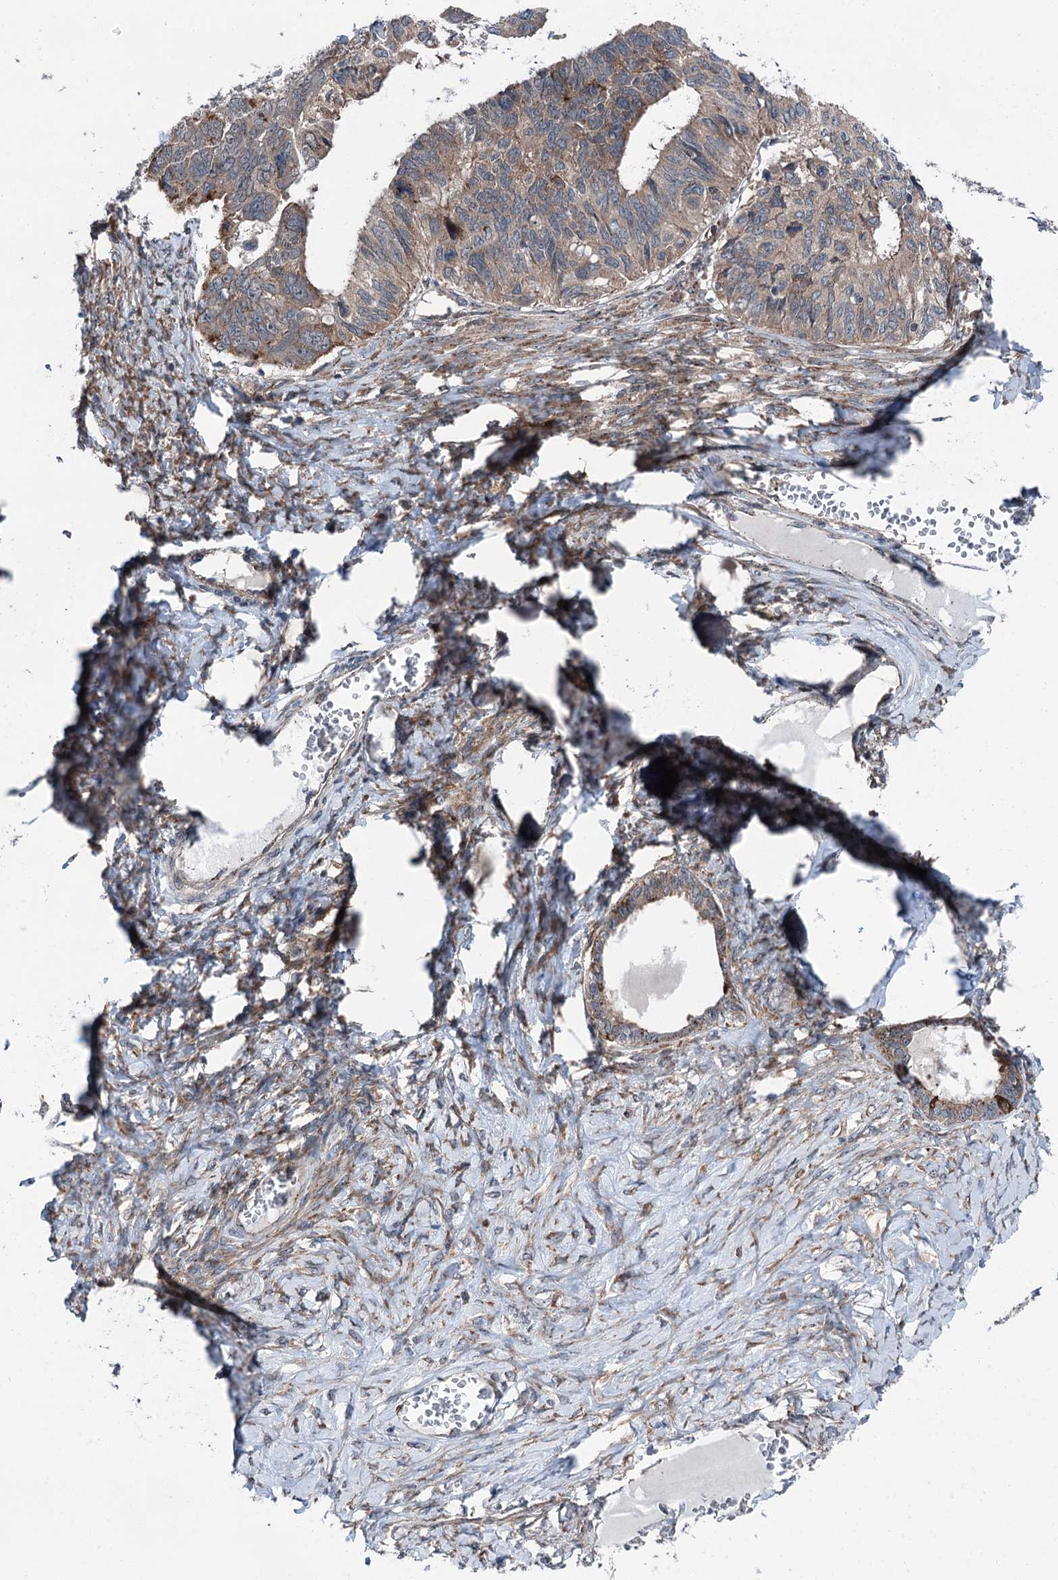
{"staining": {"intensity": "weak", "quantity": ">75%", "location": "cytoplasmic/membranous"}, "tissue": "ovarian cancer", "cell_type": "Tumor cells", "image_type": "cancer", "snomed": [{"axis": "morphology", "description": "Cystadenocarcinoma, serous, NOS"}, {"axis": "topography", "description": "Ovary"}], "caption": "Ovarian cancer stained for a protein (brown) demonstrates weak cytoplasmic/membranous positive staining in approximately >75% of tumor cells.", "gene": "POLR1D", "patient": {"sex": "female", "age": 79}}